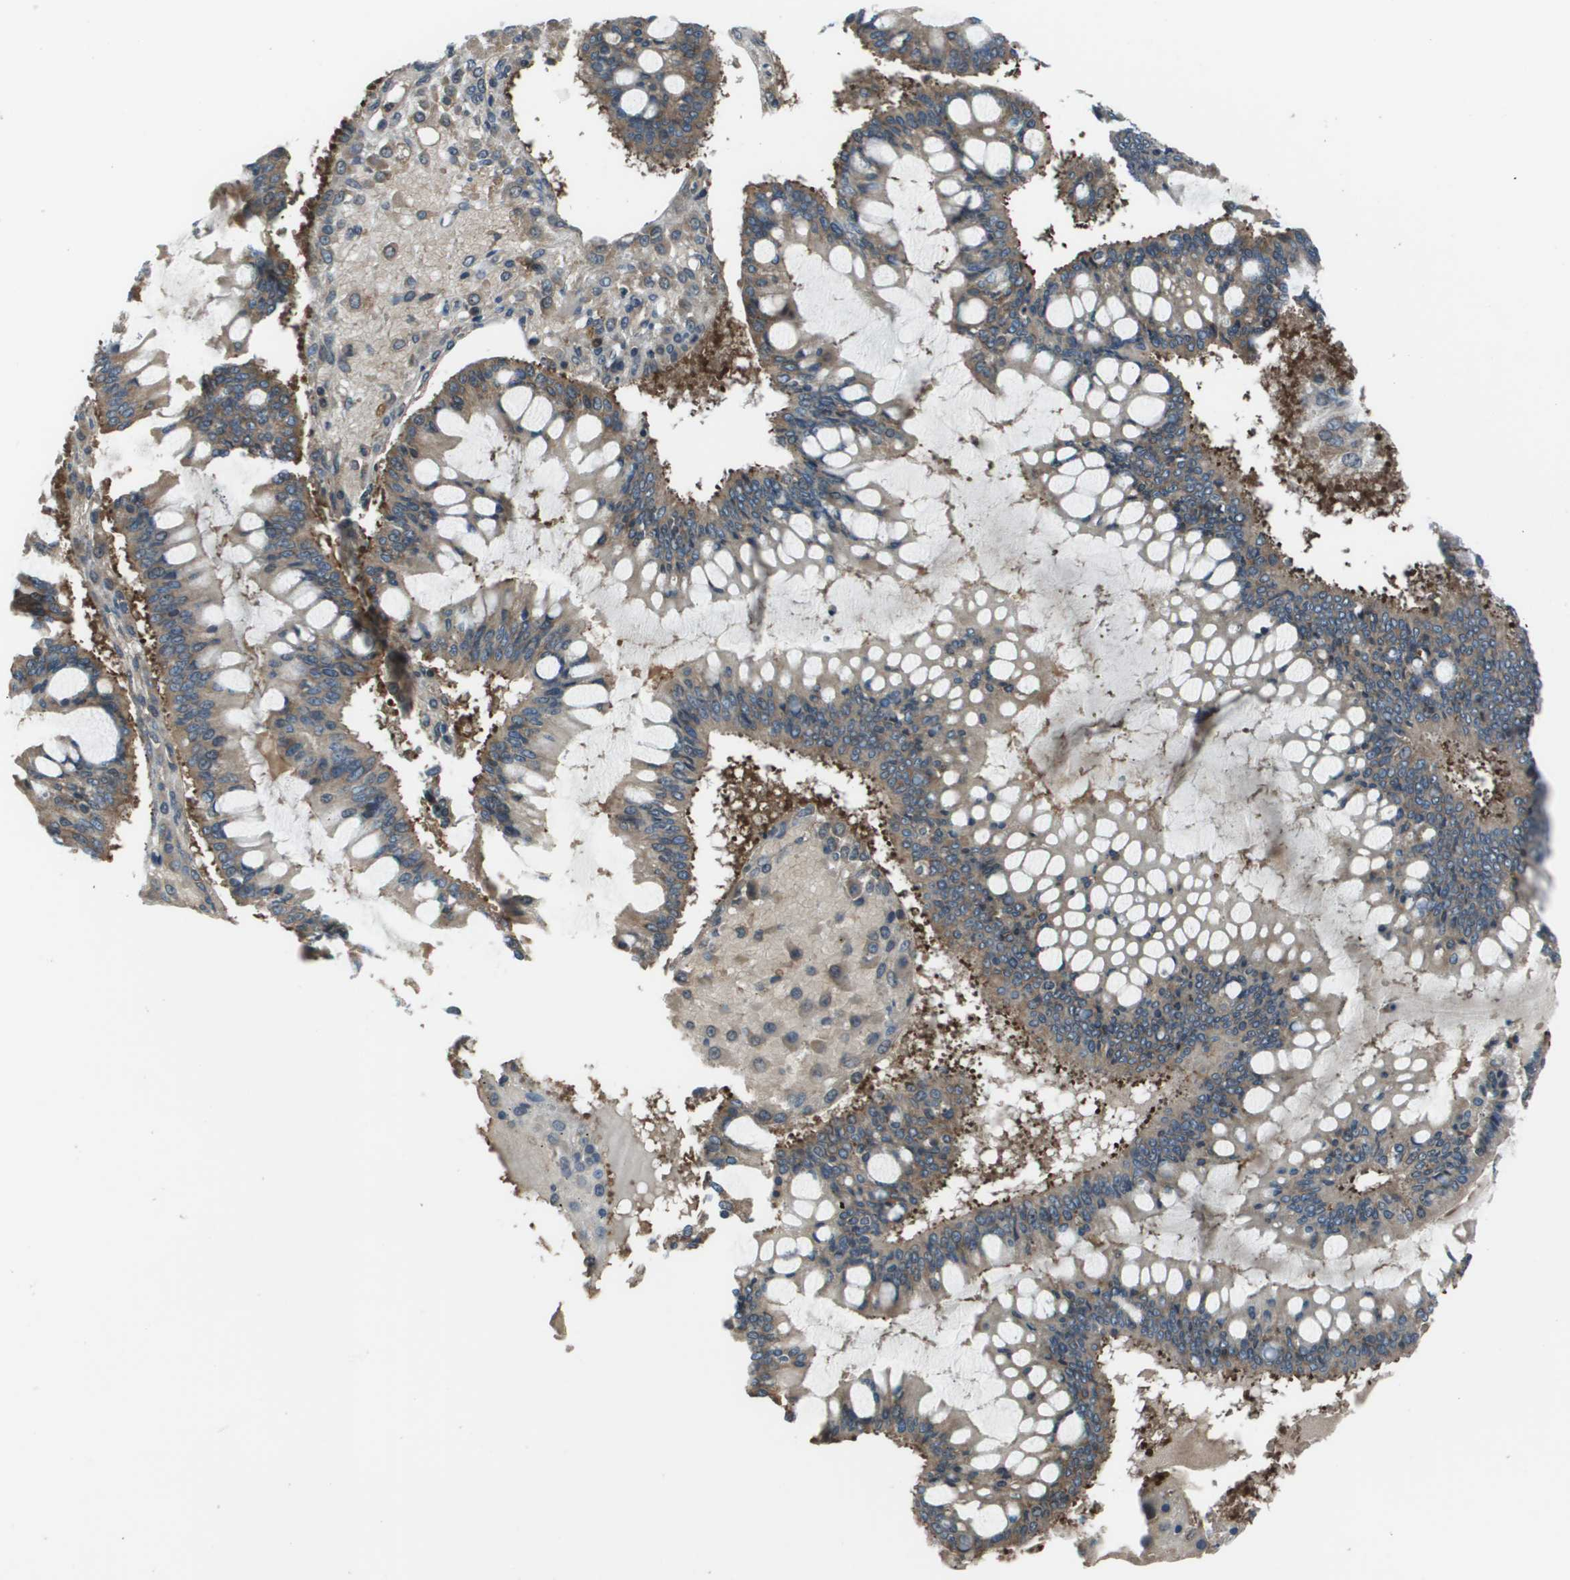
{"staining": {"intensity": "moderate", "quantity": ">75%", "location": "cytoplasmic/membranous"}, "tissue": "ovarian cancer", "cell_type": "Tumor cells", "image_type": "cancer", "snomed": [{"axis": "morphology", "description": "Cystadenocarcinoma, mucinous, NOS"}, {"axis": "topography", "description": "Ovary"}], "caption": "Ovarian cancer stained with a protein marker demonstrates moderate staining in tumor cells.", "gene": "EIF3B", "patient": {"sex": "female", "age": 73}}